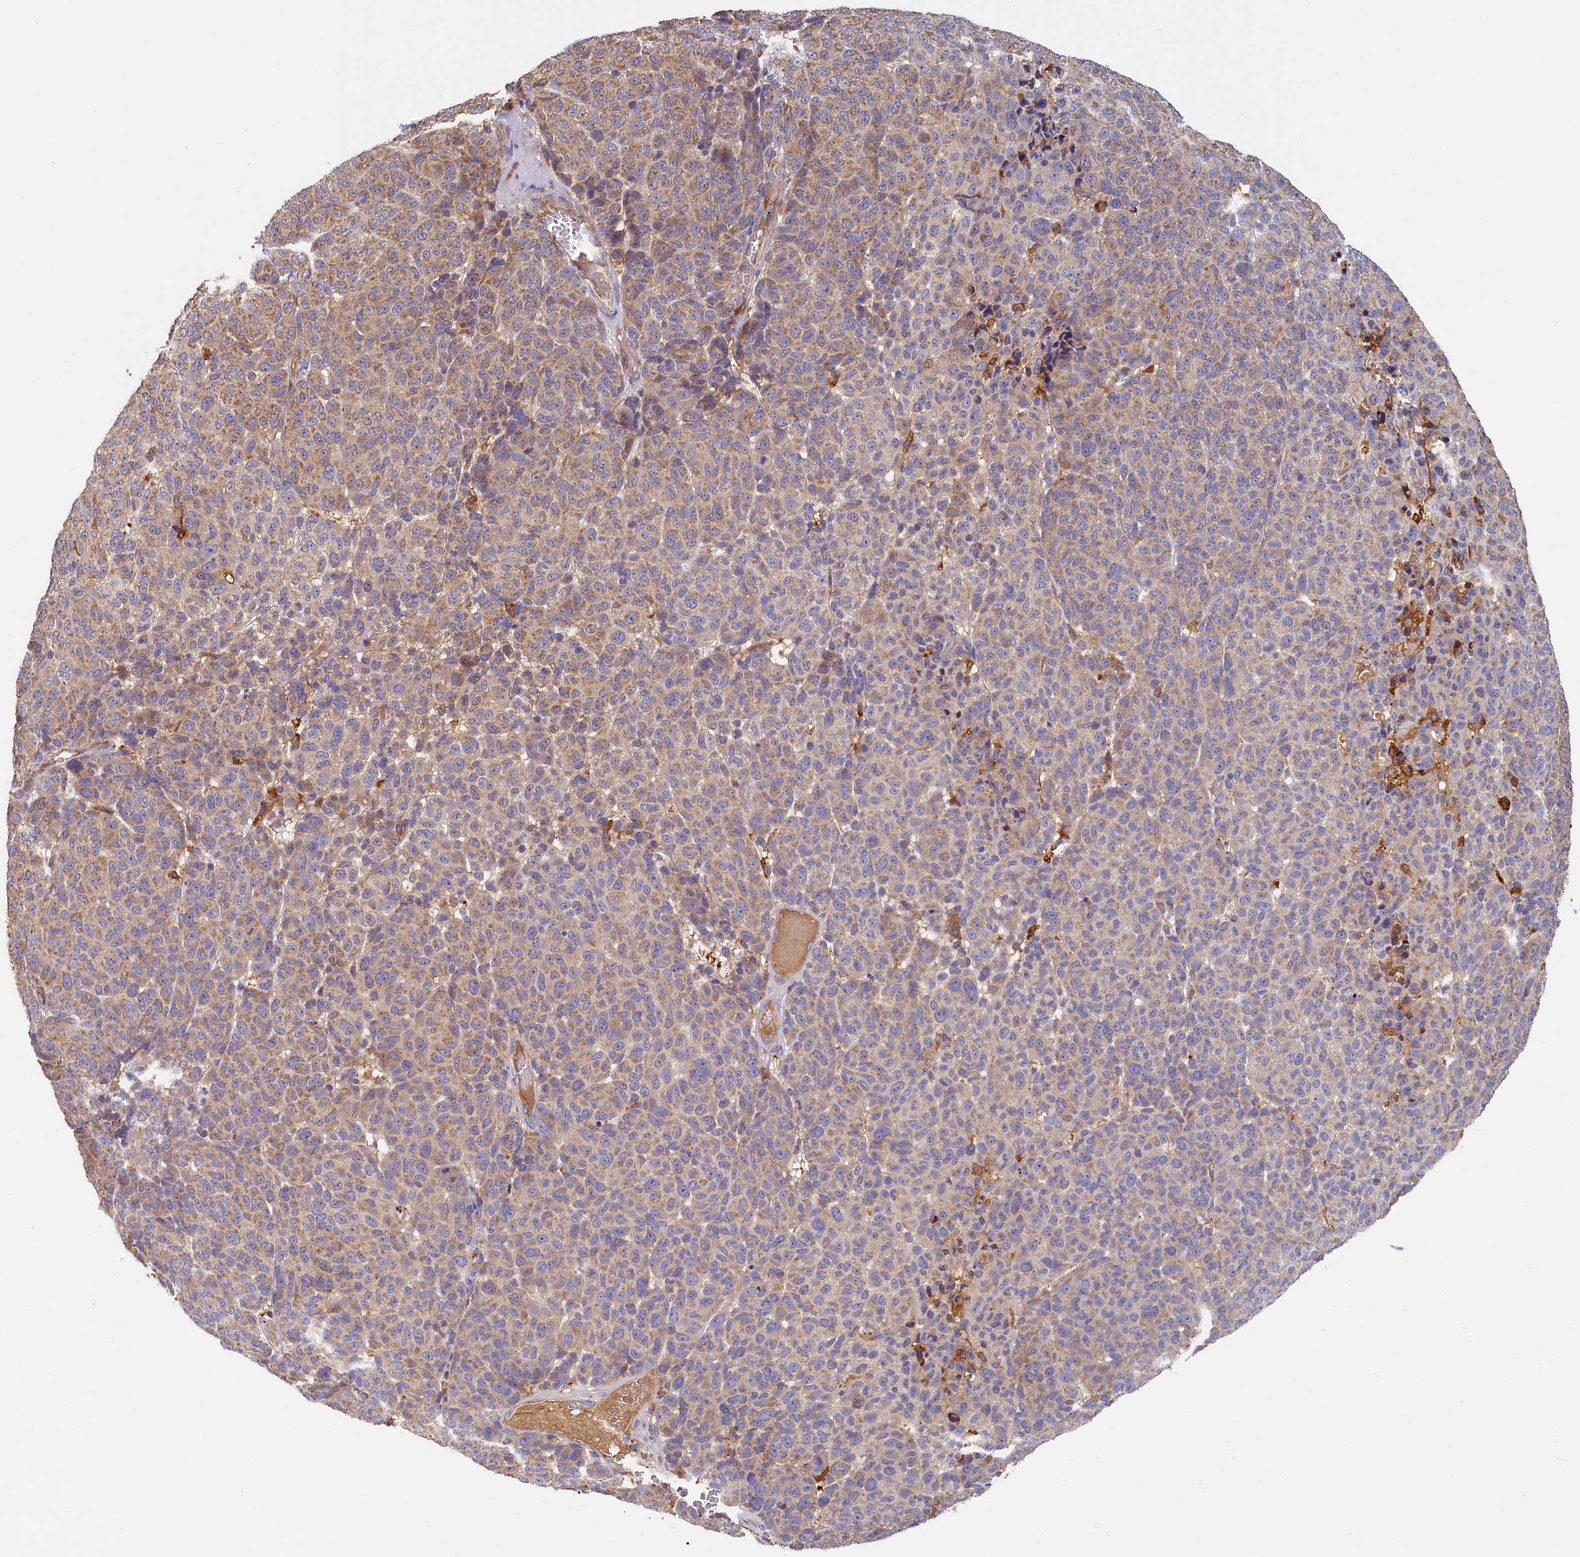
{"staining": {"intensity": "weak", "quantity": ">75%", "location": "cytoplasmic/membranous"}, "tissue": "melanoma", "cell_type": "Tumor cells", "image_type": "cancer", "snomed": [{"axis": "morphology", "description": "Malignant melanoma, NOS"}, {"axis": "topography", "description": "Skin"}], "caption": "Weak cytoplasmic/membranous protein positivity is present in about >75% of tumor cells in melanoma. (brown staining indicates protein expression, while blue staining denotes nuclei).", "gene": "SEC31B", "patient": {"sex": "male", "age": 49}}